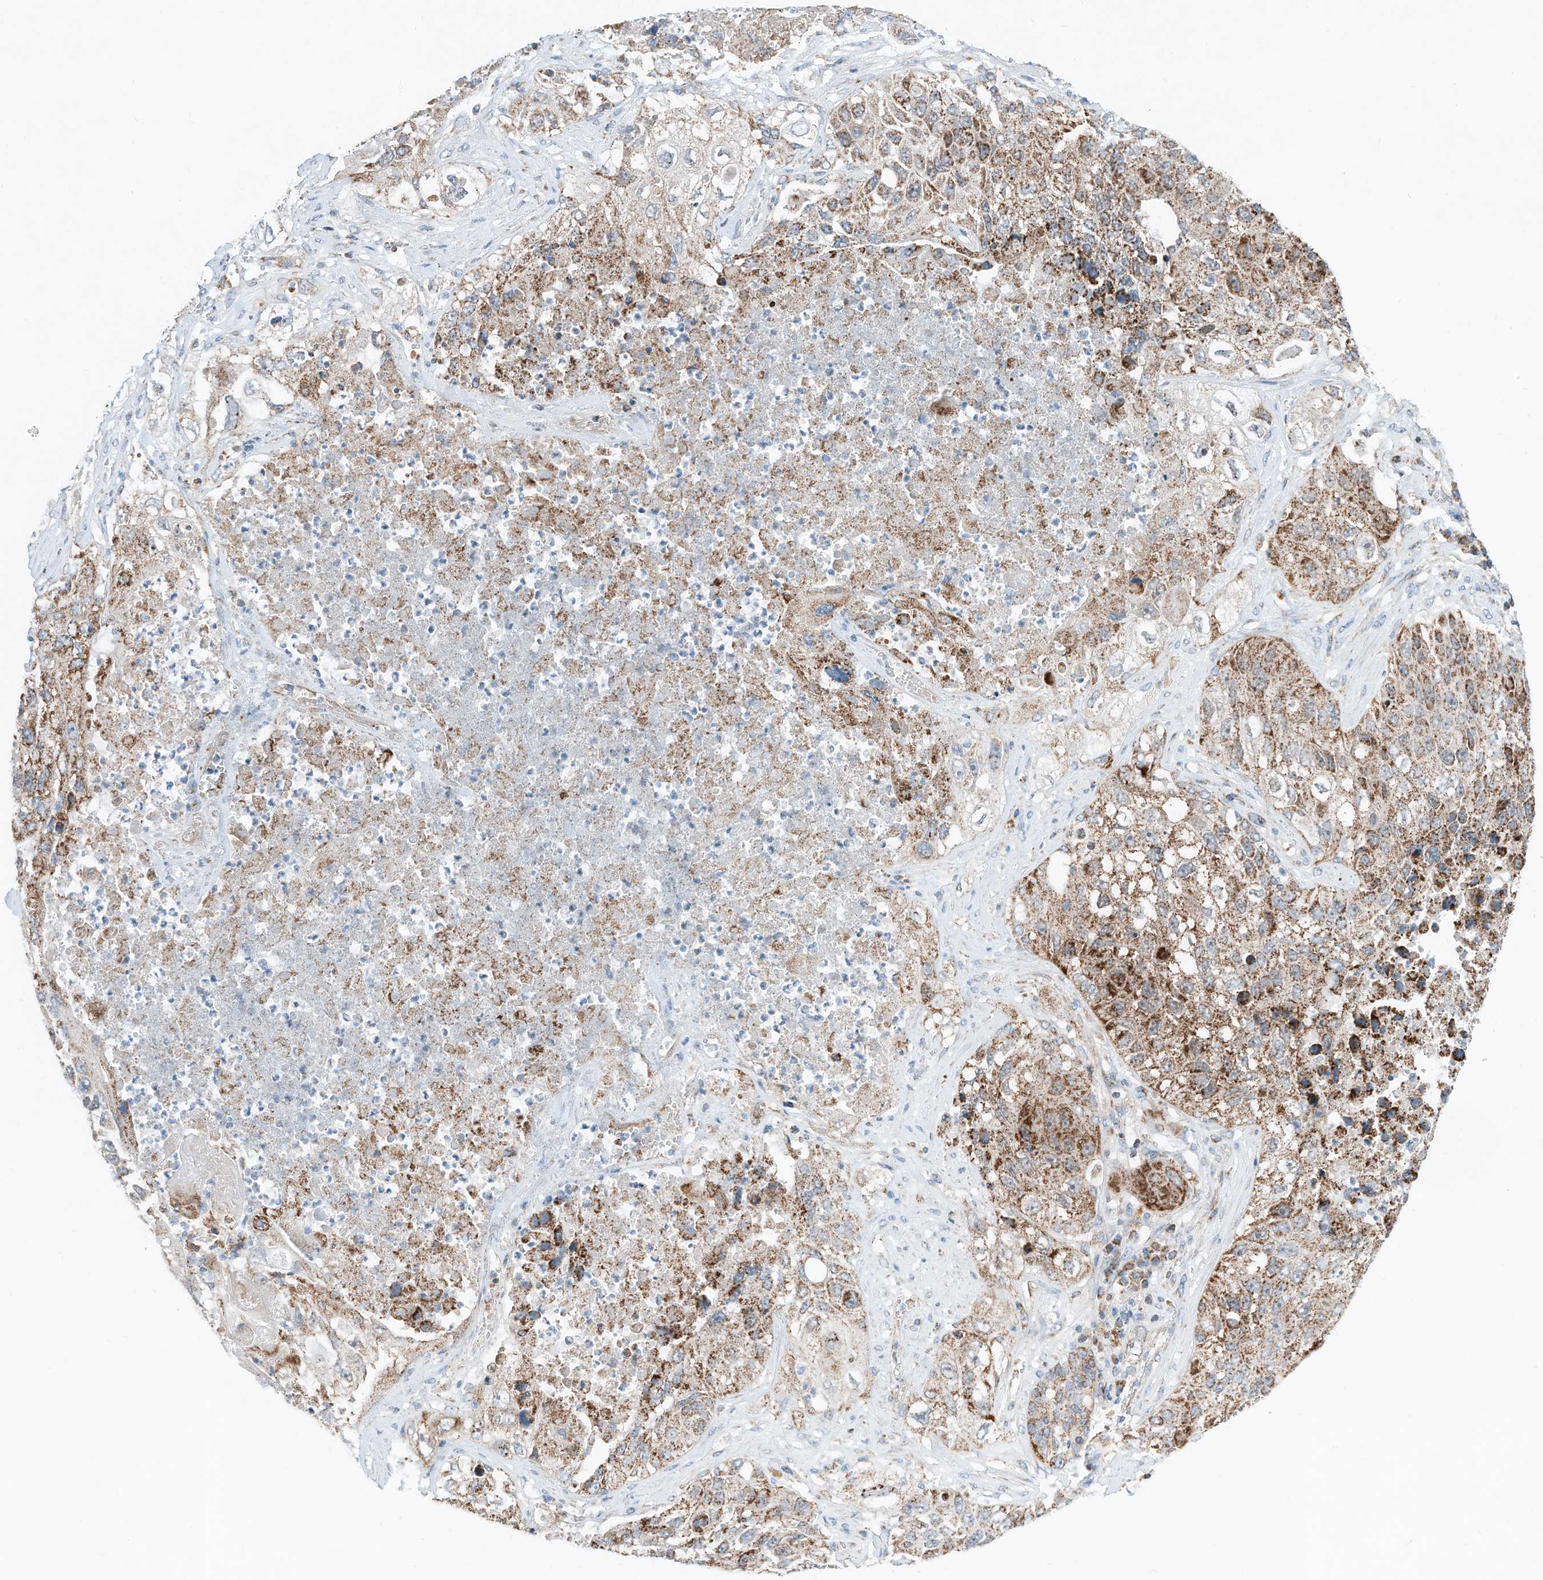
{"staining": {"intensity": "strong", "quantity": "25%-75%", "location": "cytoplasmic/membranous"}, "tissue": "lung cancer", "cell_type": "Tumor cells", "image_type": "cancer", "snomed": [{"axis": "morphology", "description": "Squamous cell carcinoma, NOS"}, {"axis": "topography", "description": "Lung"}], "caption": "Protein staining of lung cancer tissue demonstrates strong cytoplasmic/membranous staining in about 25%-75% of tumor cells.", "gene": "RMND1", "patient": {"sex": "male", "age": 61}}